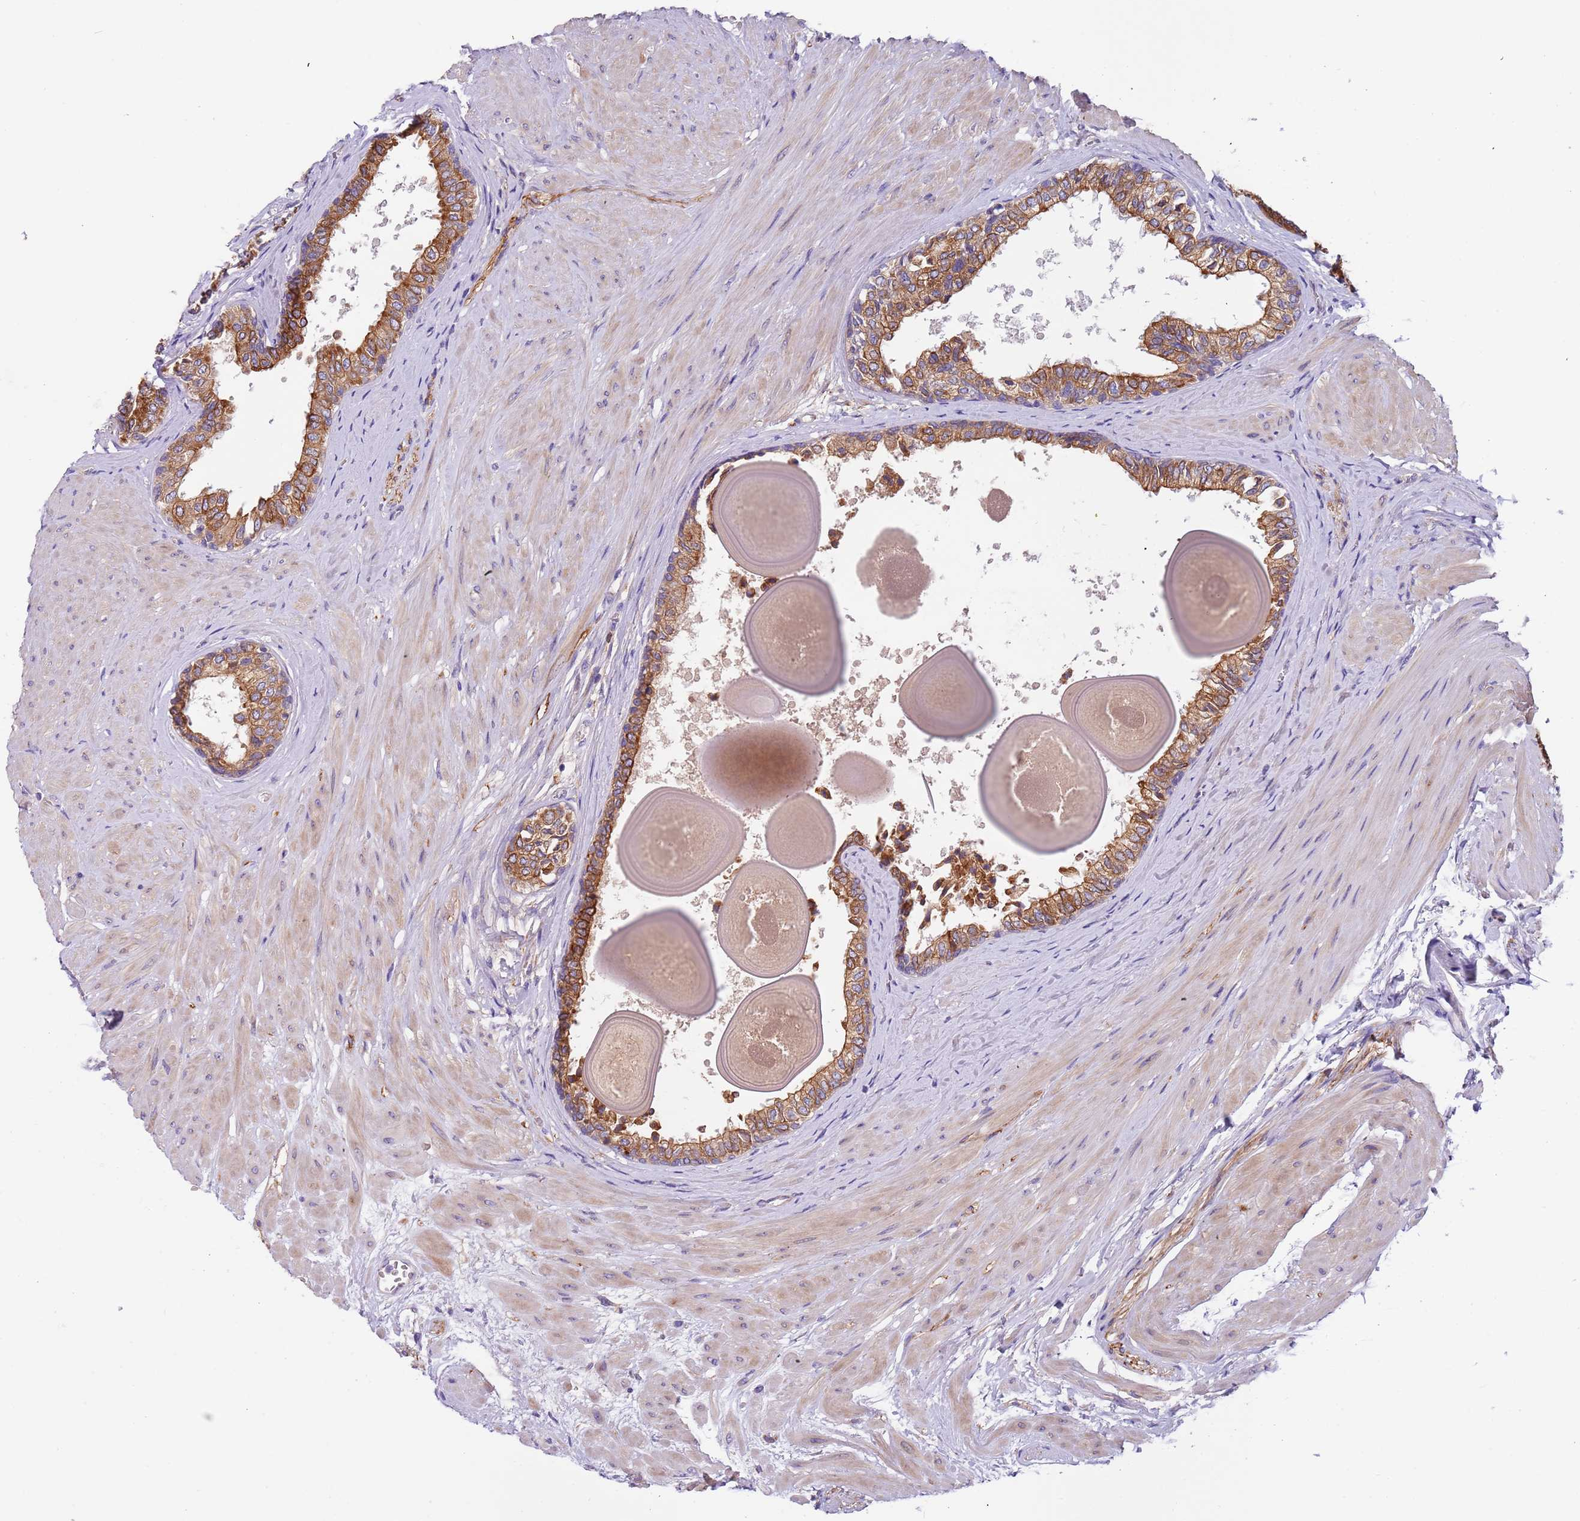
{"staining": {"intensity": "moderate", "quantity": ">75%", "location": "cytoplasmic/membranous"}, "tissue": "prostate", "cell_type": "Glandular cells", "image_type": "normal", "snomed": [{"axis": "morphology", "description": "Normal tissue, NOS"}, {"axis": "topography", "description": "Prostate"}], "caption": "The image displays immunohistochemical staining of benign prostate. There is moderate cytoplasmic/membranous staining is seen in approximately >75% of glandular cells. (brown staining indicates protein expression, while blue staining denotes nuclei).", "gene": "LAMB4", "patient": {"sex": "male", "age": 48}}